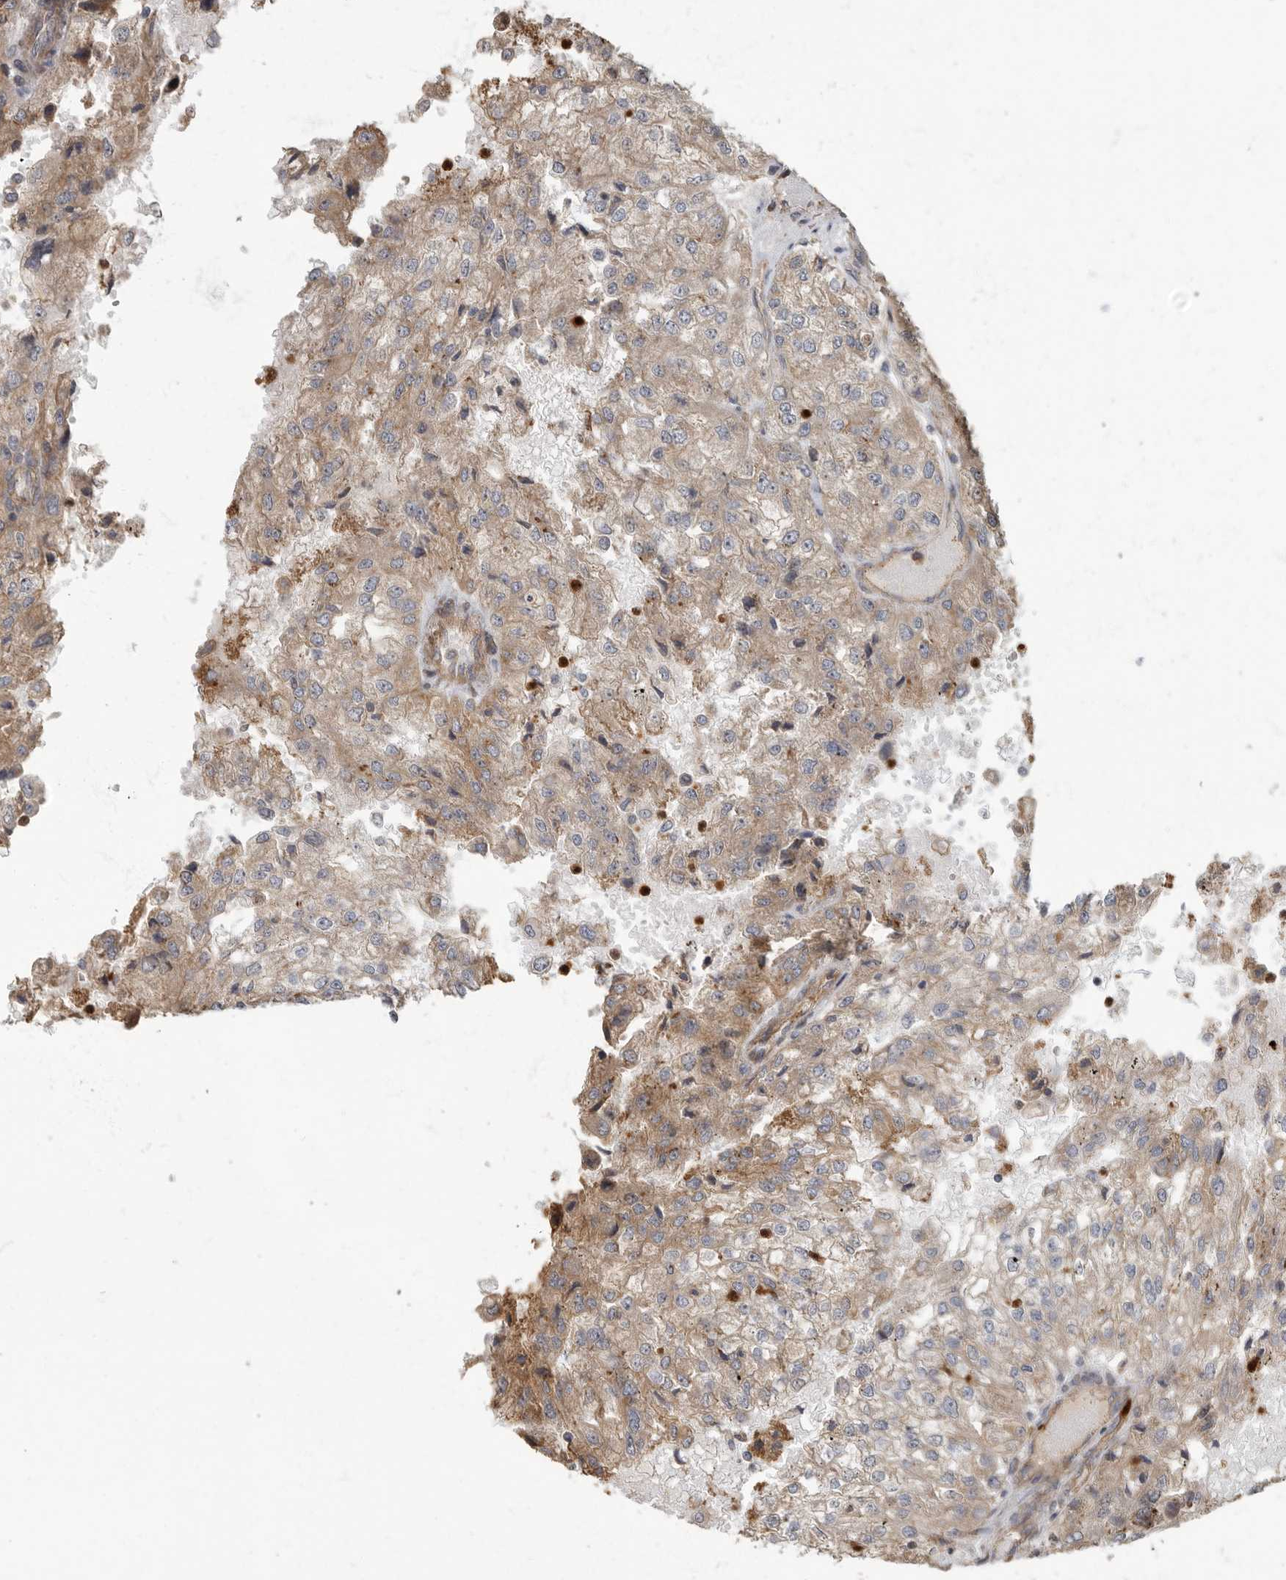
{"staining": {"intensity": "moderate", "quantity": ">75%", "location": "cytoplasmic/membranous"}, "tissue": "renal cancer", "cell_type": "Tumor cells", "image_type": "cancer", "snomed": [{"axis": "morphology", "description": "Adenocarcinoma, NOS"}, {"axis": "topography", "description": "Kidney"}], "caption": "This photomicrograph exhibits IHC staining of human renal cancer (adenocarcinoma), with medium moderate cytoplasmic/membranous expression in approximately >75% of tumor cells.", "gene": "DAAM1", "patient": {"sex": "female", "age": 54}}